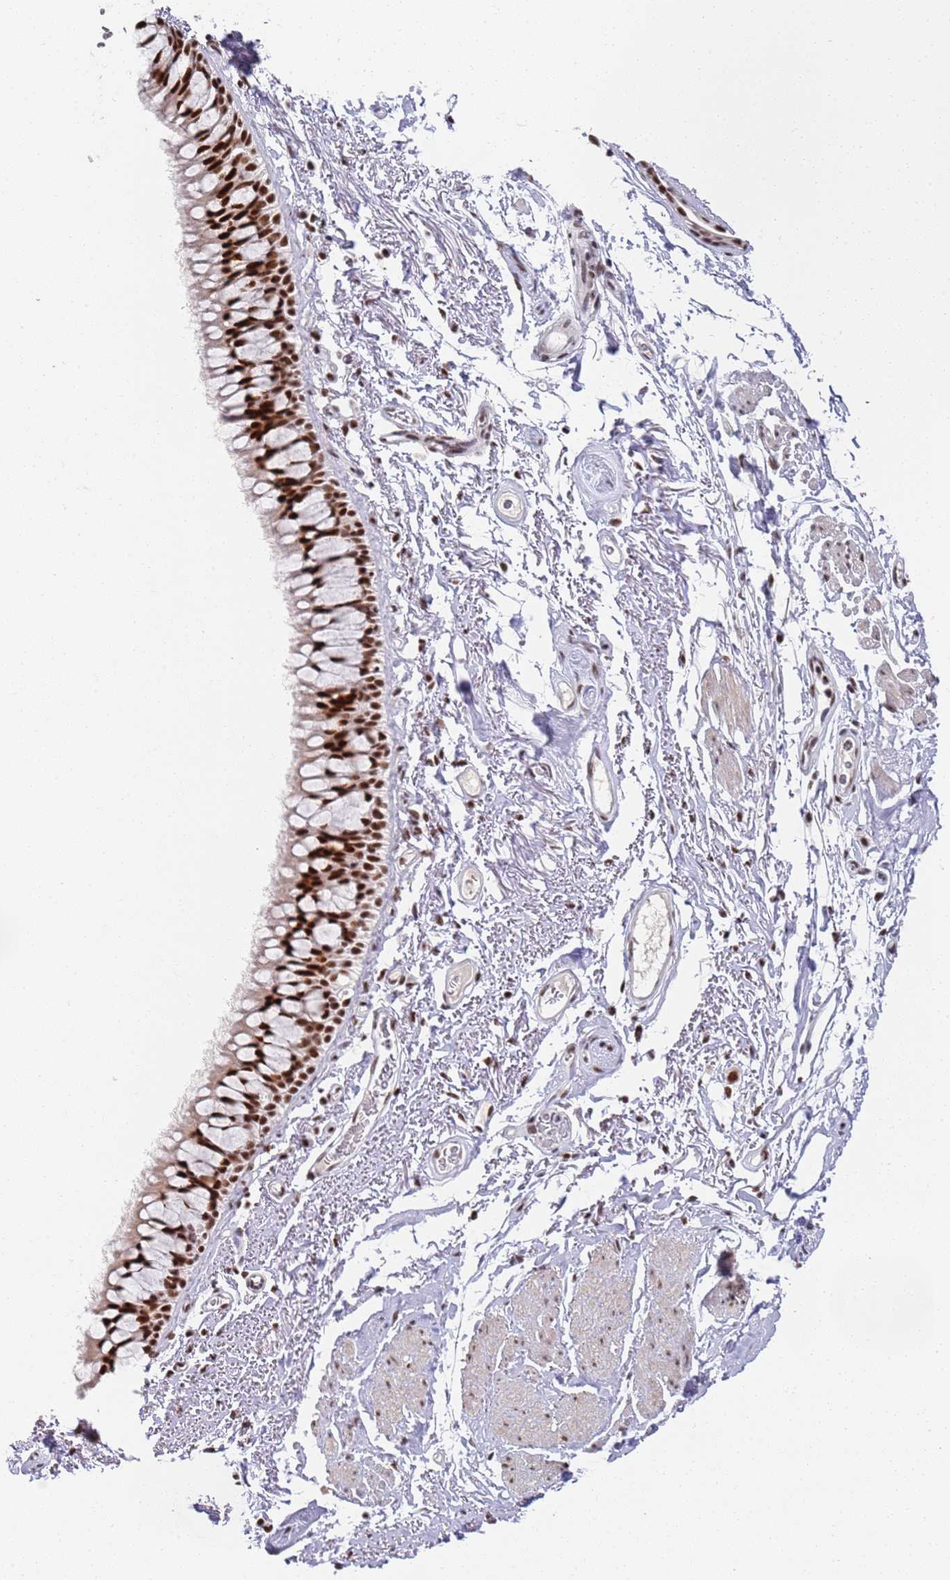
{"staining": {"intensity": "strong", "quantity": ">75%", "location": "nuclear"}, "tissue": "bronchus", "cell_type": "Respiratory epithelial cells", "image_type": "normal", "snomed": [{"axis": "morphology", "description": "Normal tissue, NOS"}, {"axis": "topography", "description": "Cartilage tissue"}, {"axis": "topography", "description": "Bronchus"}], "caption": "Immunohistochemical staining of benign bronchus shows strong nuclear protein staining in about >75% of respiratory epithelial cells. The staining was performed using DAB (3,3'-diaminobenzidine) to visualize the protein expression in brown, while the nuclei were stained in blue with hematoxylin (Magnification: 20x).", "gene": "AKAP8L", "patient": {"sex": "female", "age": 73}}